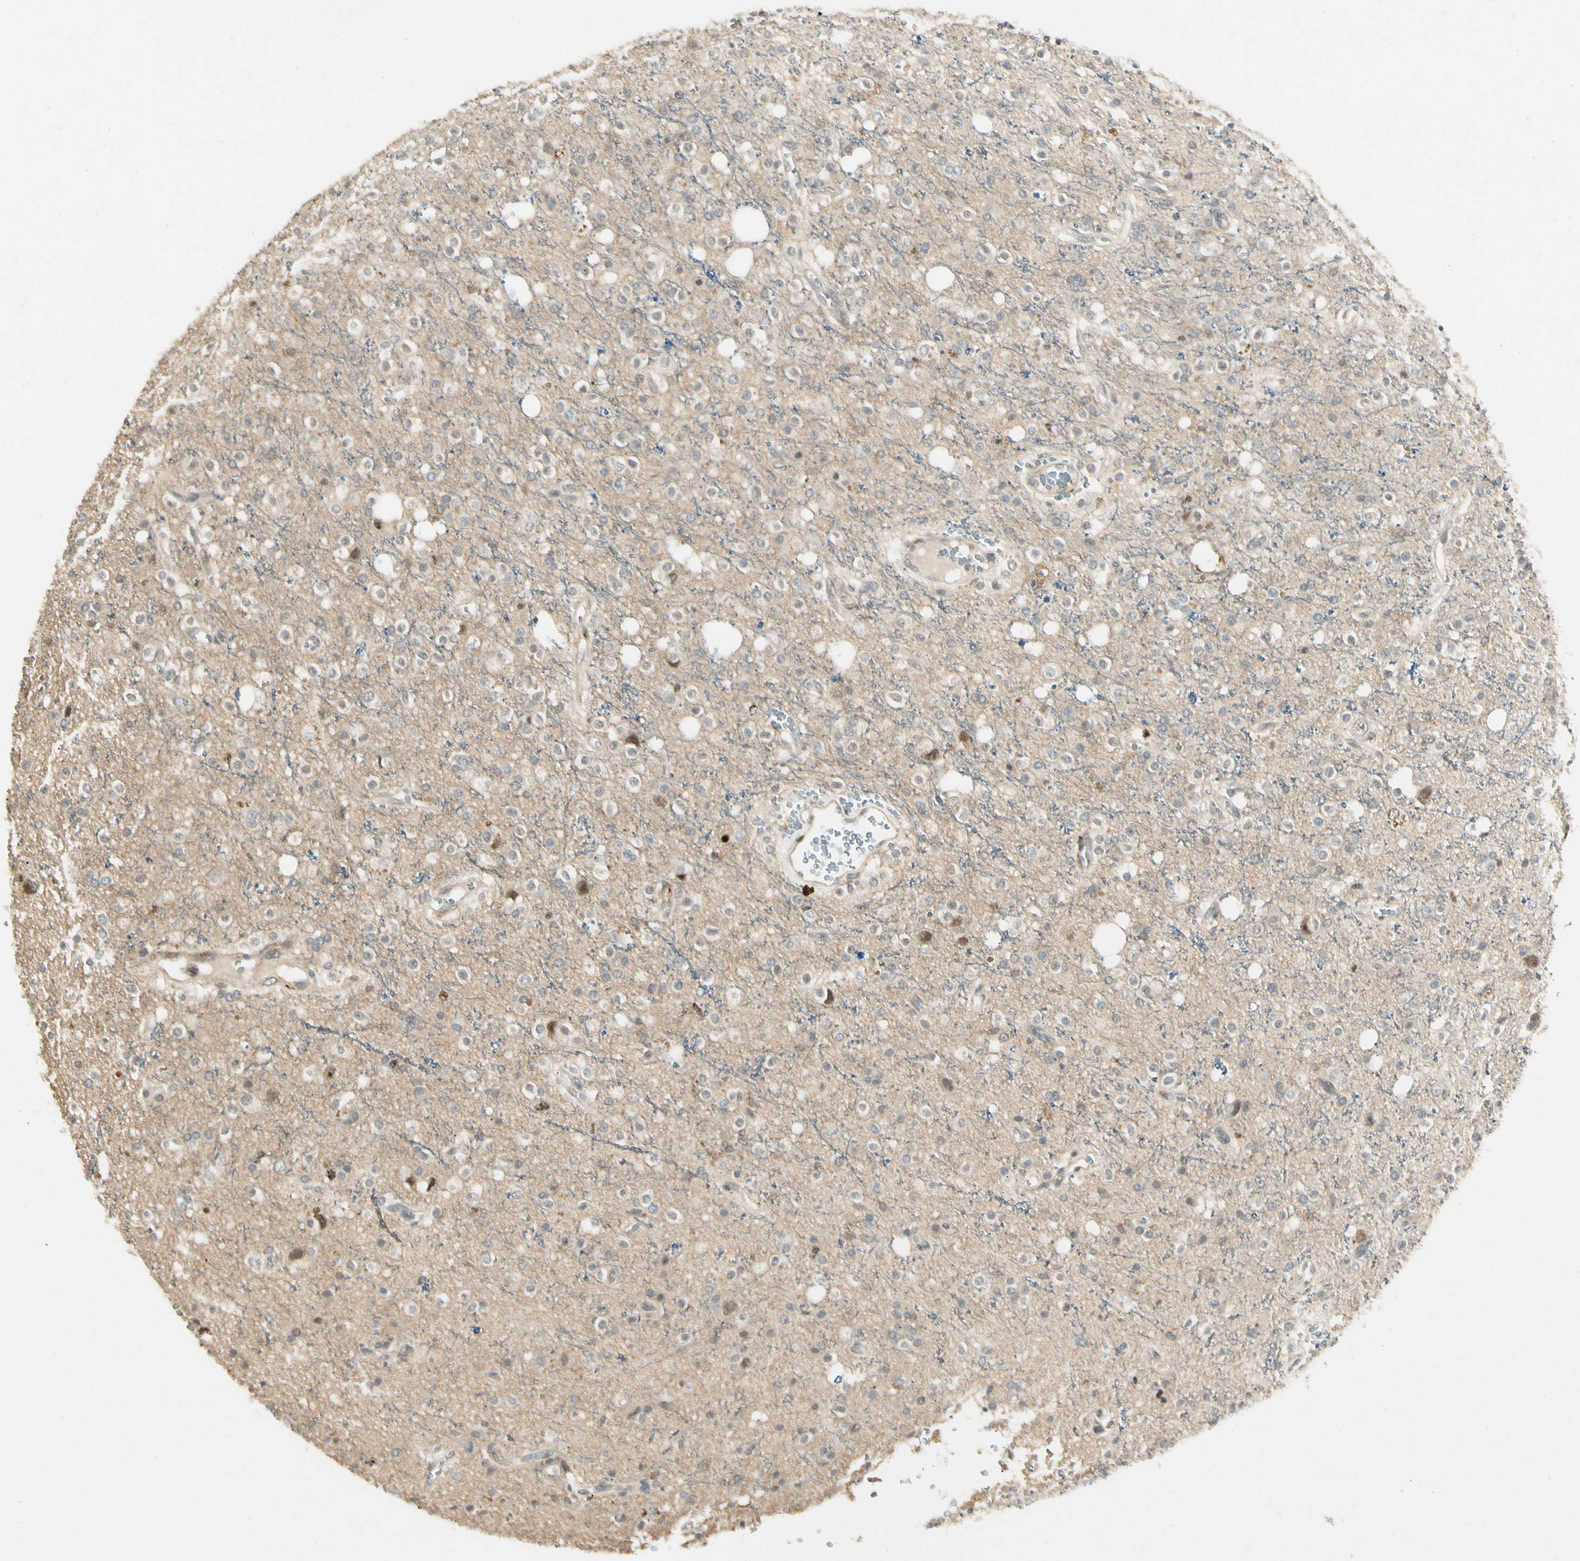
{"staining": {"intensity": "moderate", "quantity": "<25%", "location": "cytoplasmic/membranous"}, "tissue": "glioma", "cell_type": "Tumor cells", "image_type": "cancer", "snomed": [{"axis": "morphology", "description": "Glioma, malignant, High grade"}, {"axis": "topography", "description": "Brain"}], "caption": "A high-resolution photomicrograph shows immunohistochemistry staining of glioma, which reveals moderate cytoplasmic/membranous staining in about <25% of tumor cells.", "gene": "FNDC3B", "patient": {"sex": "male", "age": 47}}